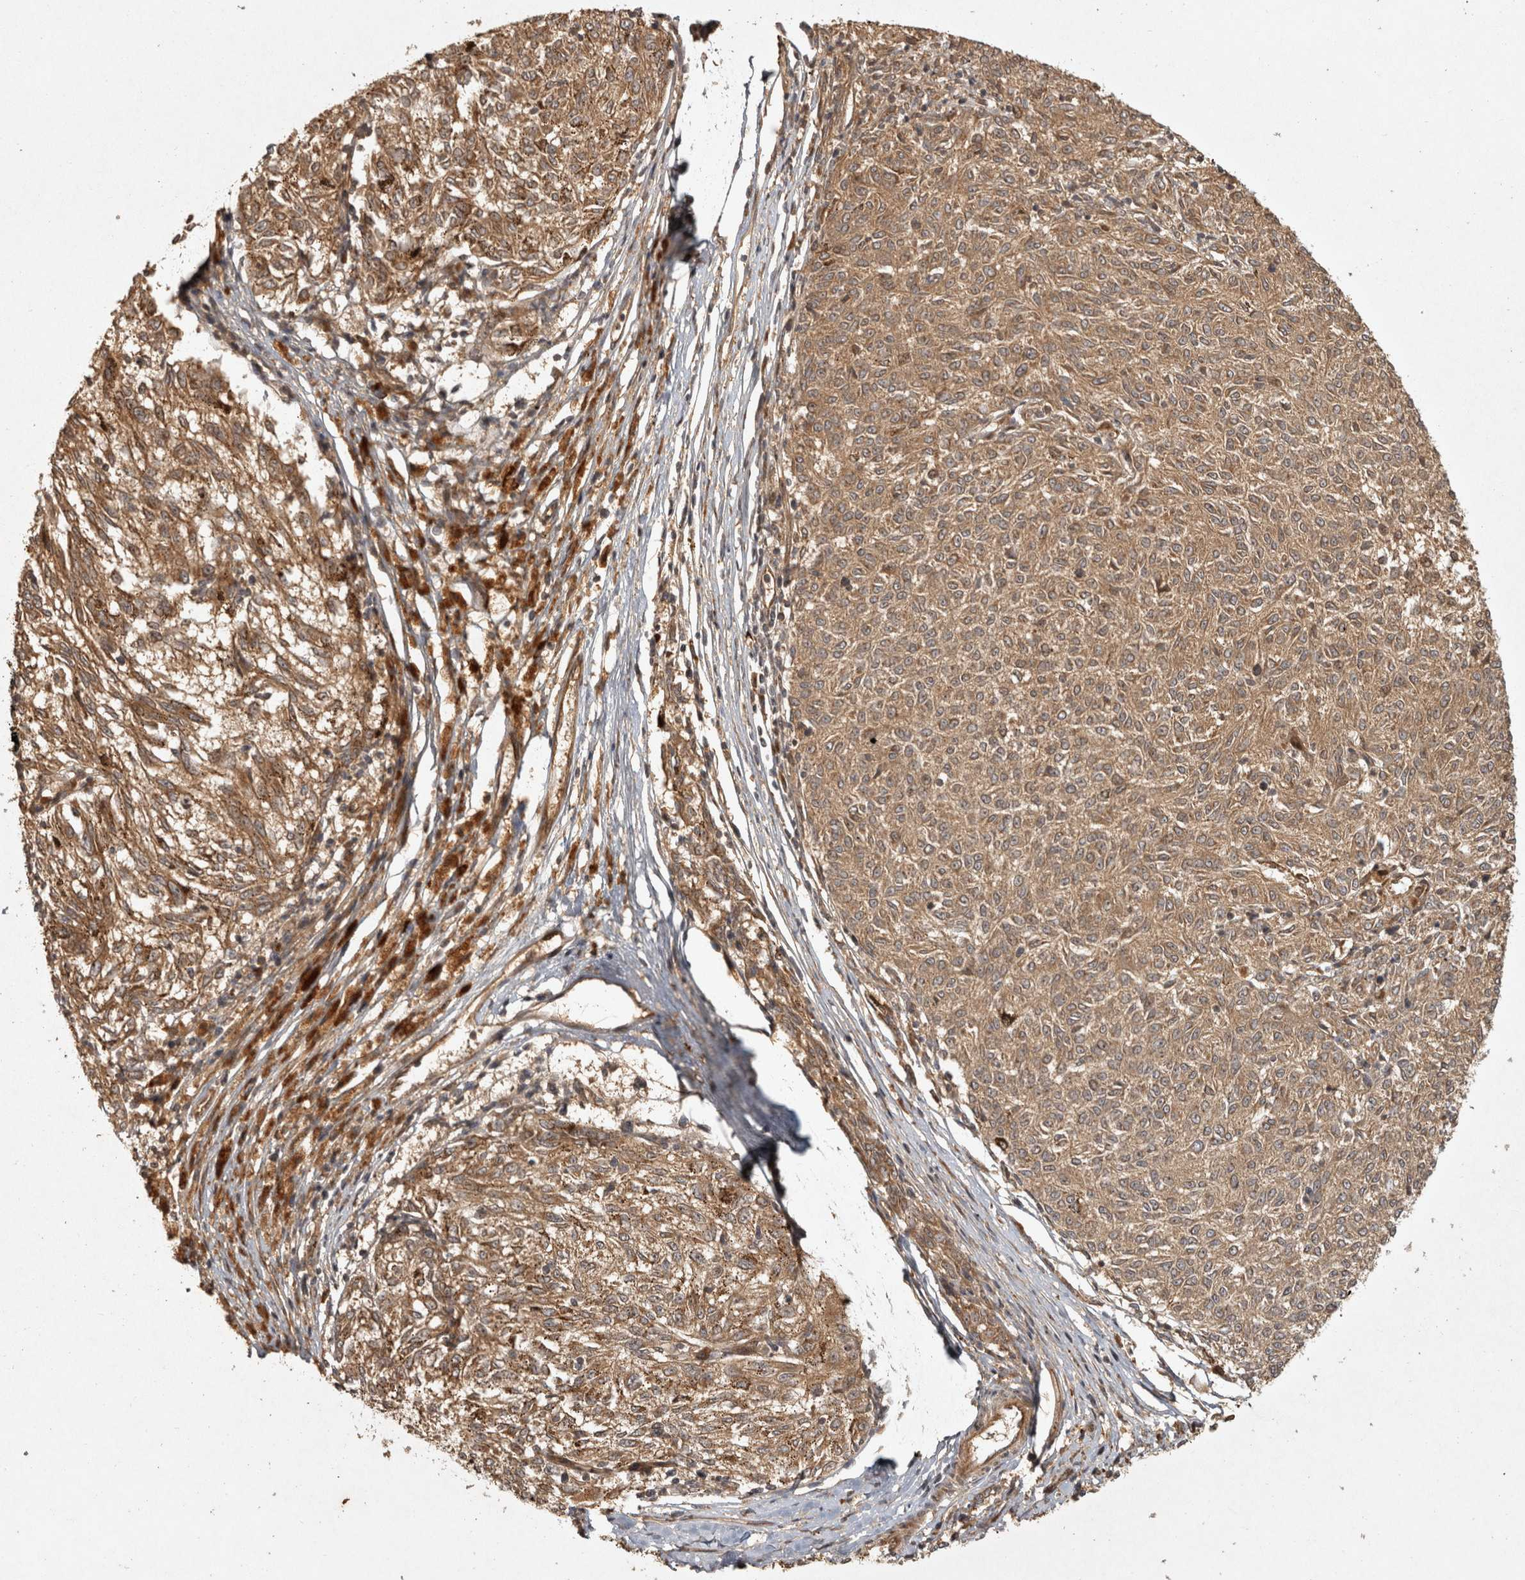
{"staining": {"intensity": "moderate", "quantity": ">75%", "location": "cytoplasmic/membranous"}, "tissue": "melanoma", "cell_type": "Tumor cells", "image_type": "cancer", "snomed": [{"axis": "morphology", "description": "Malignant melanoma, NOS"}, {"axis": "topography", "description": "Skin"}], "caption": "Protein positivity by immunohistochemistry (IHC) reveals moderate cytoplasmic/membranous staining in approximately >75% of tumor cells in melanoma.", "gene": "CAMSAP2", "patient": {"sex": "female", "age": 72}}